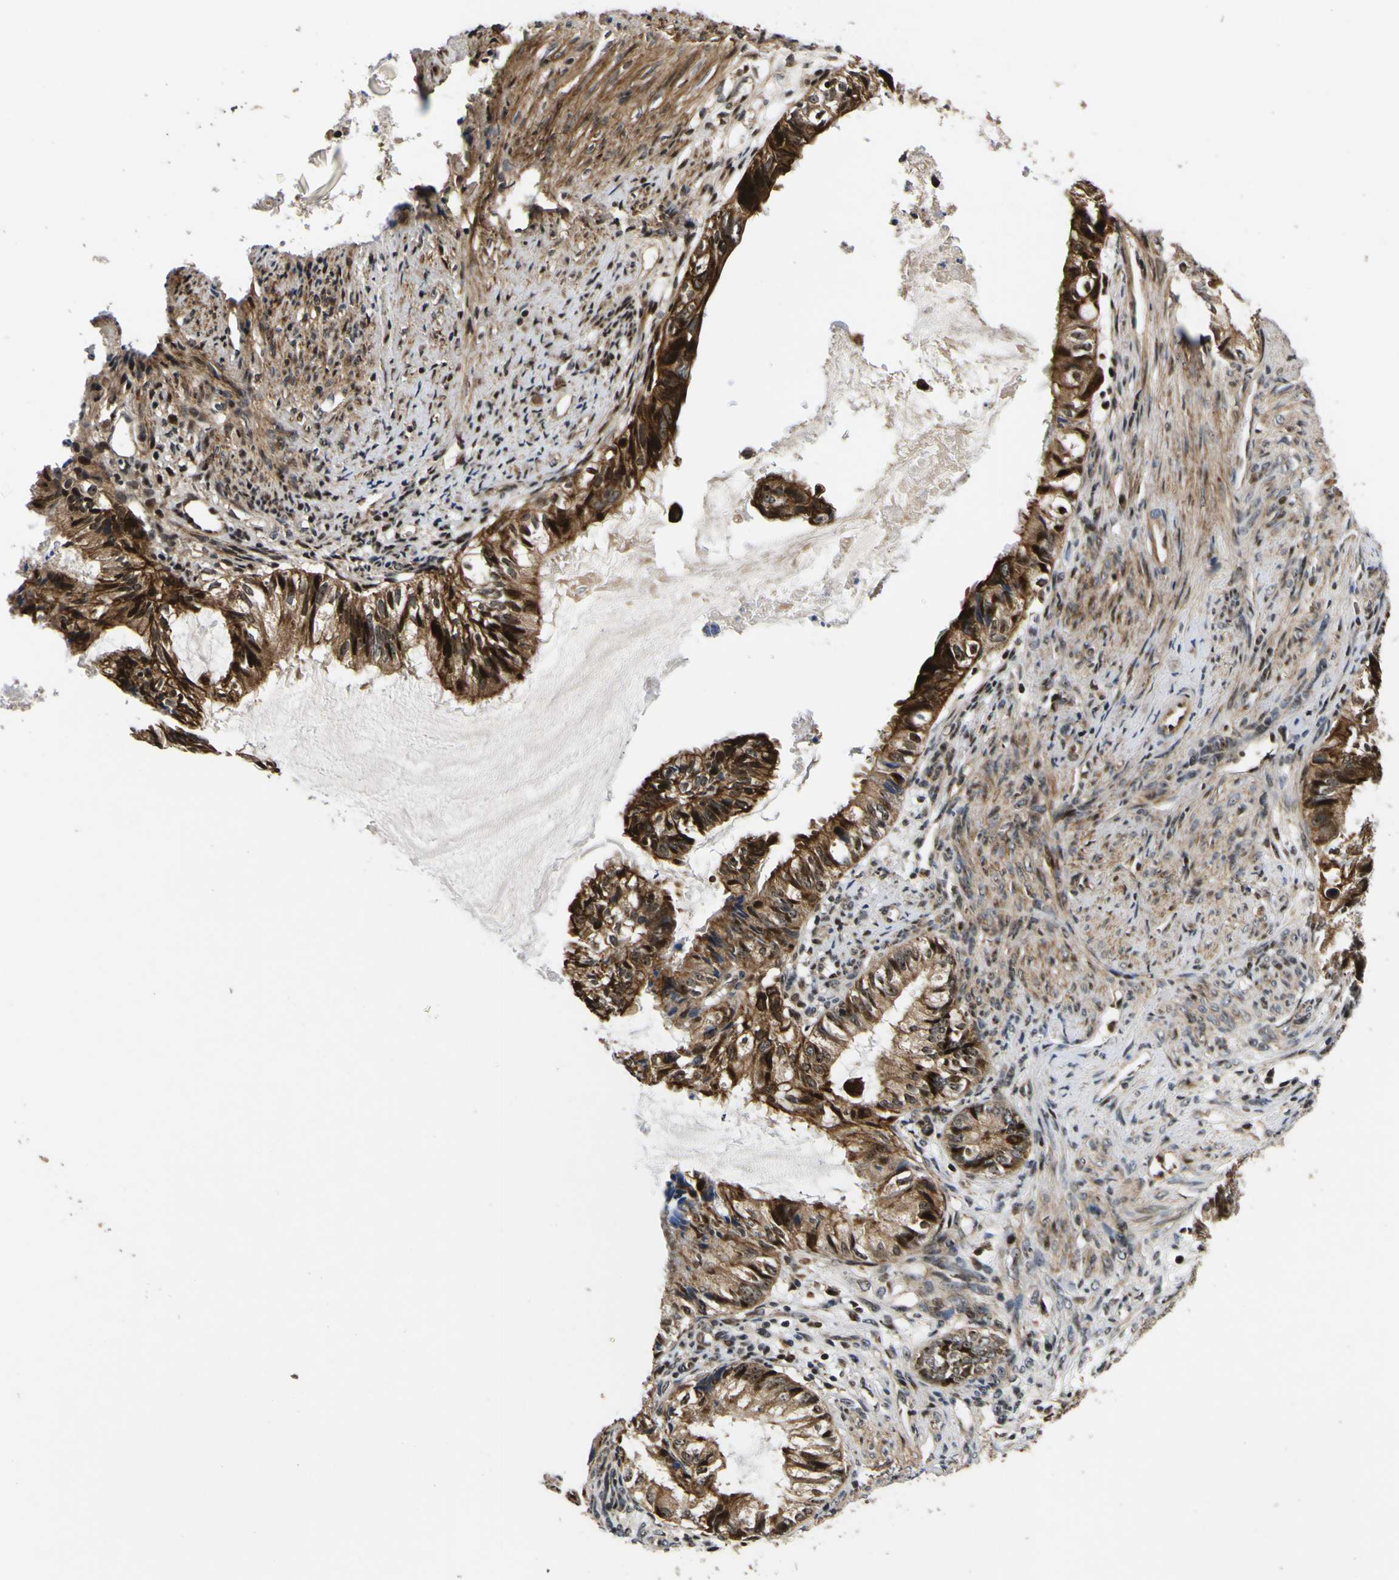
{"staining": {"intensity": "strong", "quantity": ">75%", "location": "cytoplasmic/membranous,nuclear"}, "tissue": "cervical cancer", "cell_type": "Tumor cells", "image_type": "cancer", "snomed": [{"axis": "morphology", "description": "Normal tissue, NOS"}, {"axis": "morphology", "description": "Adenocarcinoma, NOS"}, {"axis": "topography", "description": "Cervix"}, {"axis": "topography", "description": "Endometrium"}], "caption": "A histopathology image of human adenocarcinoma (cervical) stained for a protein shows strong cytoplasmic/membranous and nuclear brown staining in tumor cells.", "gene": "LRP4", "patient": {"sex": "female", "age": 86}}